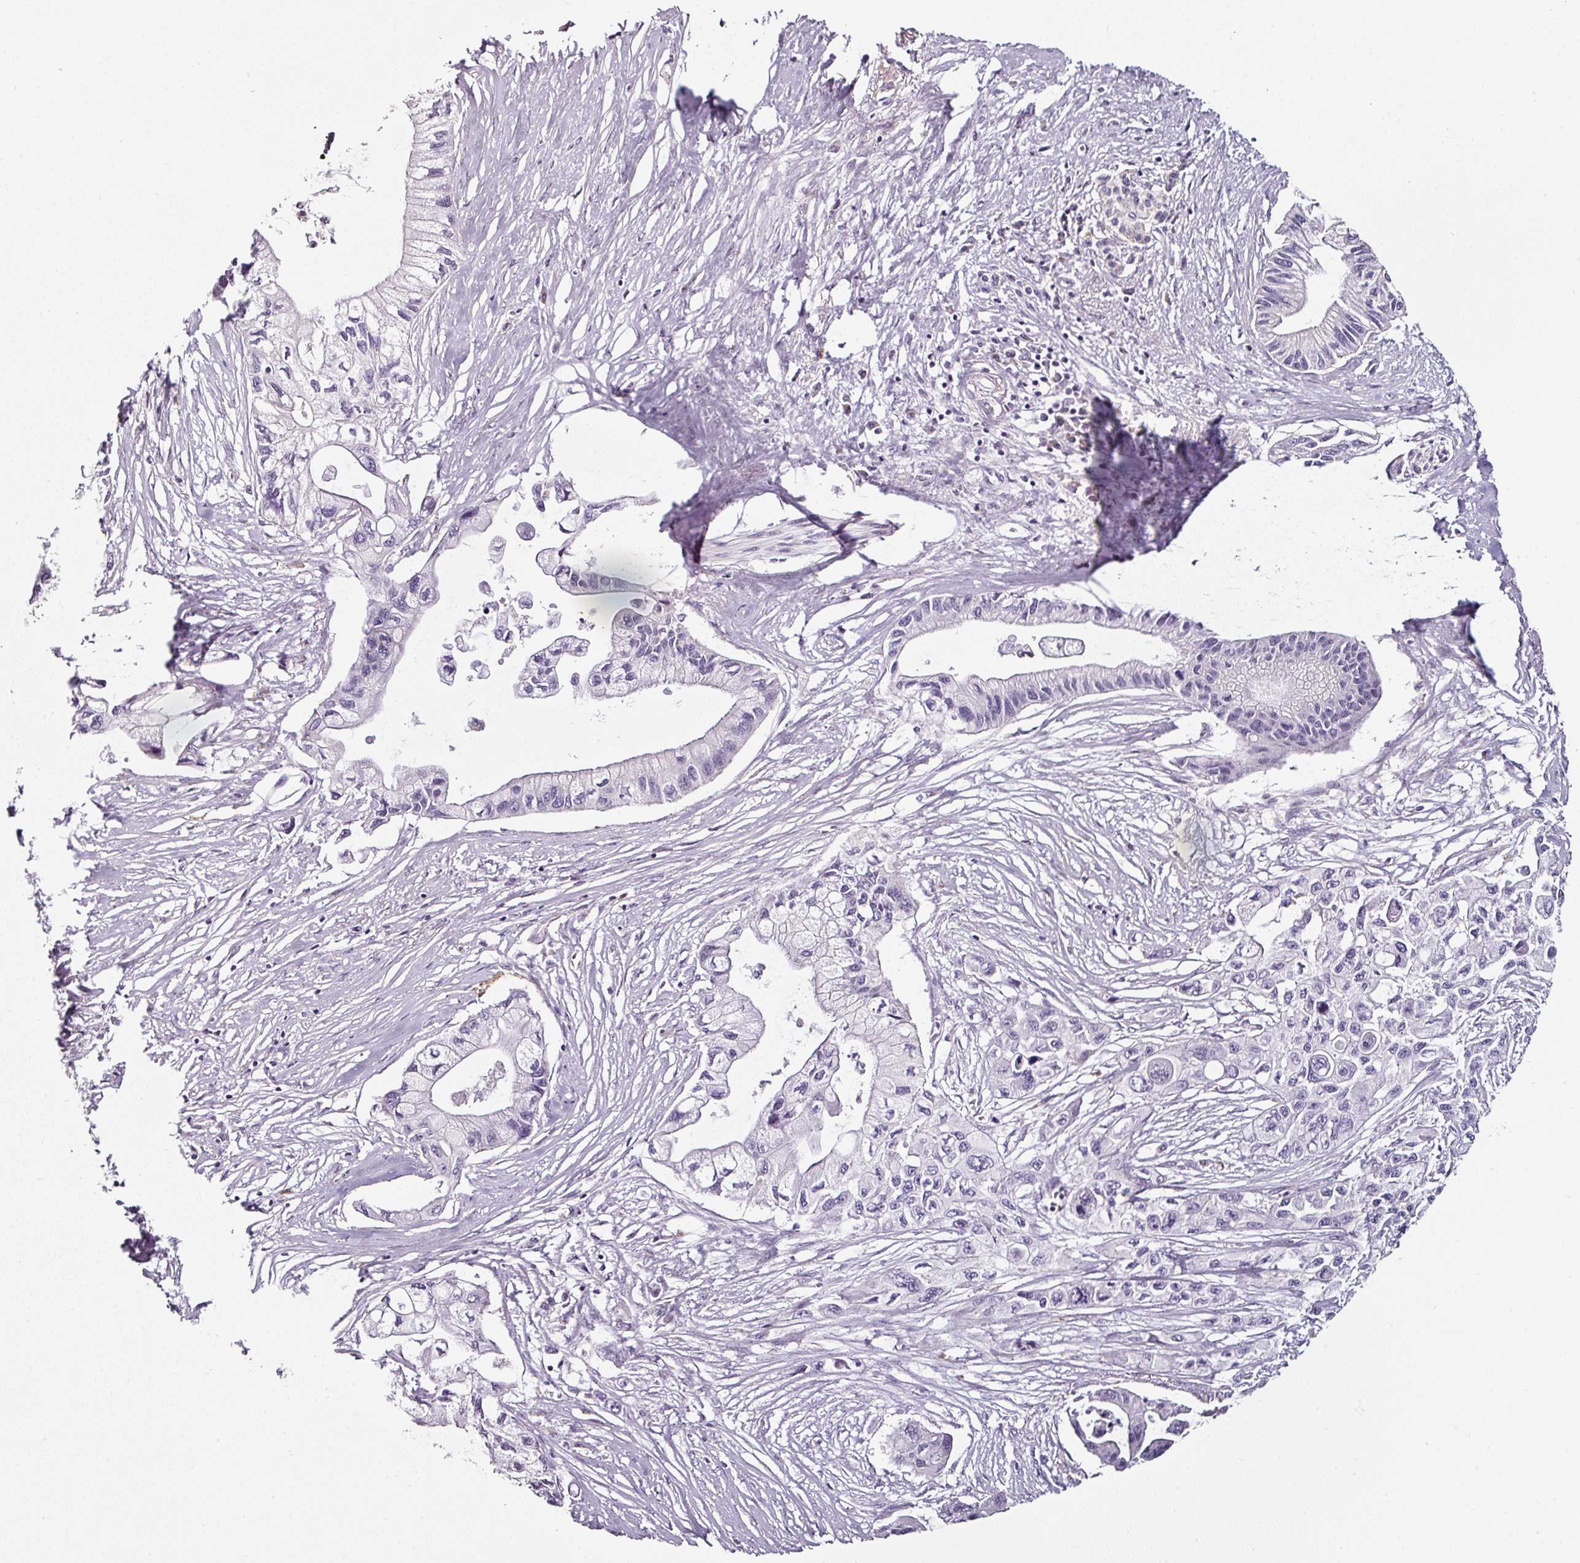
{"staining": {"intensity": "negative", "quantity": "none", "location": "none"}, "tissue": "pancreatic cancer", "cell_type": "Tumor cells", "image_type": "cancer", "snomed": [{"axis": "morphology", "description": "Adenocarcinoma, NOS"}, {"axis": "topography", "description": "Pancreas"}], "caption": "Tumor cells are negative for brown protein staining in pancreatic cancer.", "gene": "CAP2", "patient": {"sex": "male", "age": 61}}